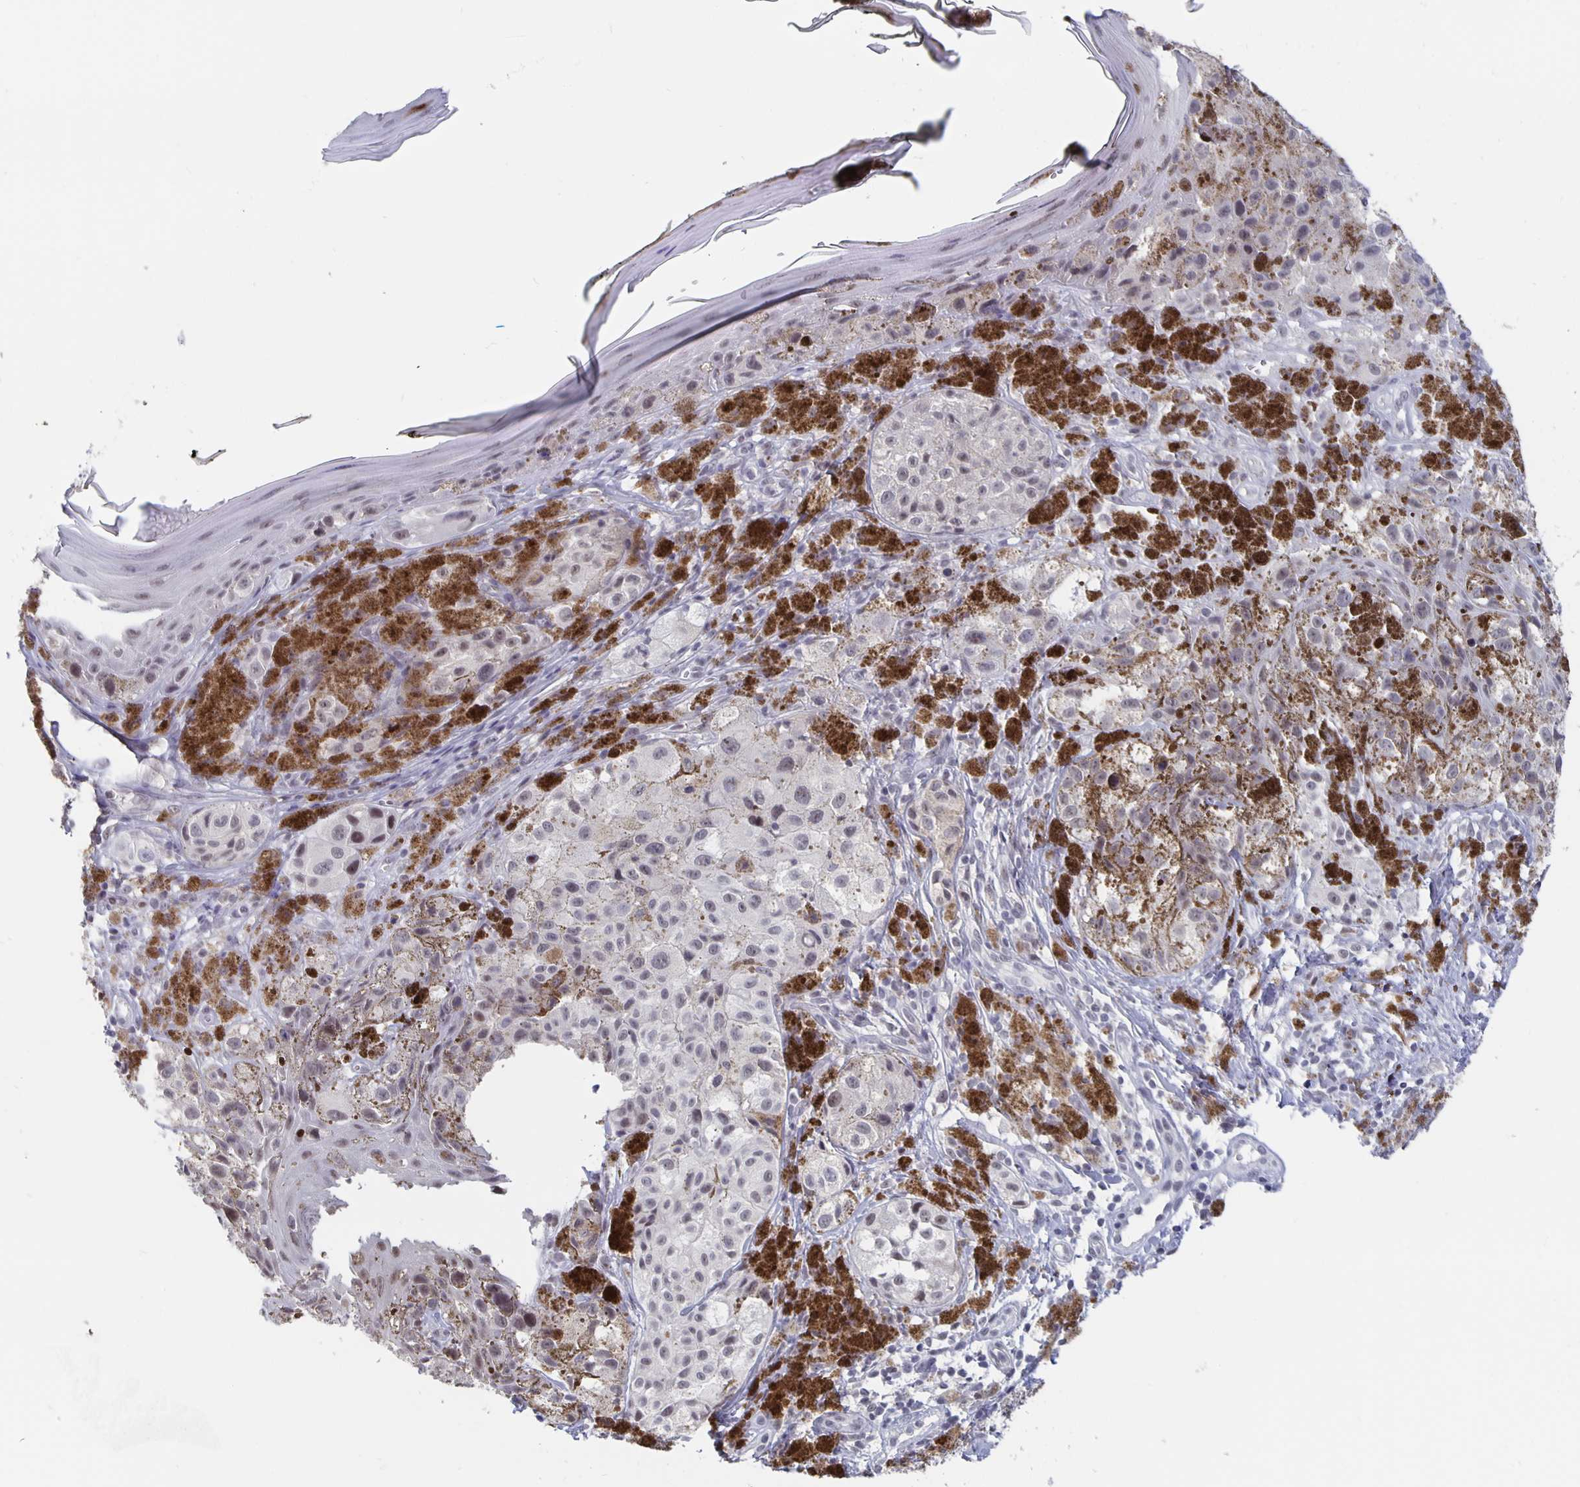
{"staining": {"intensity": "negative", "quantity": "none", "location": "none"}, "tissue": "melanoma", "cell_type": "Tumor cells", "image_type": "cancer", "snomed": [{"axis": "morphology", "description": "Malignant melanoma, NOS"}, {"axis": "topography", "description": "Skin"}], "caption": "Immunohistochemistry (IHC) image of human malignant melanoma stained for a protein (brown), which reveals no expression in tumor cells.", "gene": "ZNF691", "patient": {"sex": "male", "age": 61}}